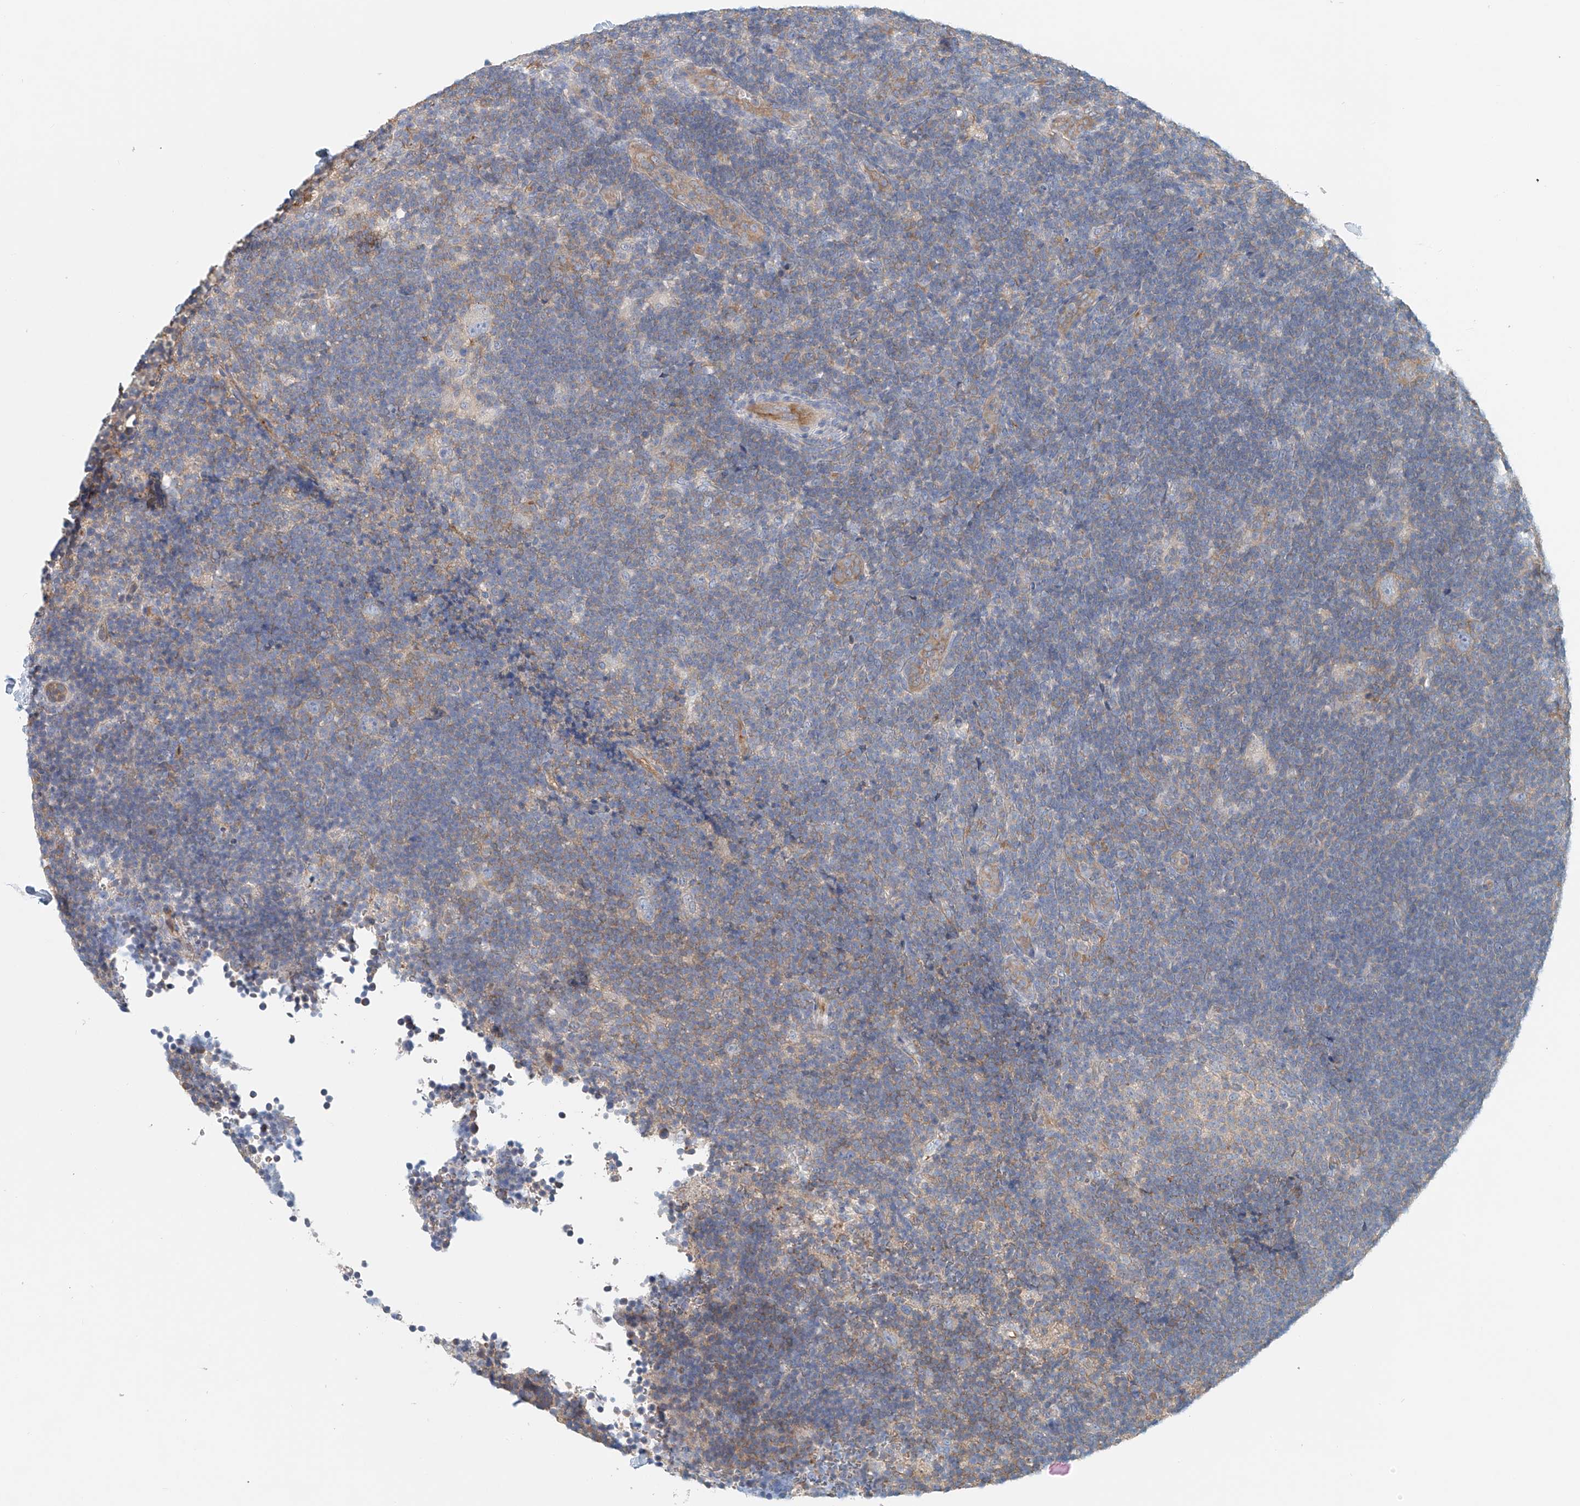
{"staining": {"intensity": "negative", "quantity": "none", "location": "none"}, "tissue": "lymphoma", "cell_type": "Tumor cells", "image_type": "cancer", "snomed": [{"axis": "morphology", "description": "Hodgkin's disease, NOS"}, {"axis": "topography", "description": "Lymph node"}], "caption": "This histopathology image is of Hodgkin's disease stained with immunohistochemistry (IHC) to label a protein in brown with the nuclei are counter-stained blue. There is no expression in tumor cells.", "gene": "FRYL", "patient": {"sex": "female", "age": 57}}